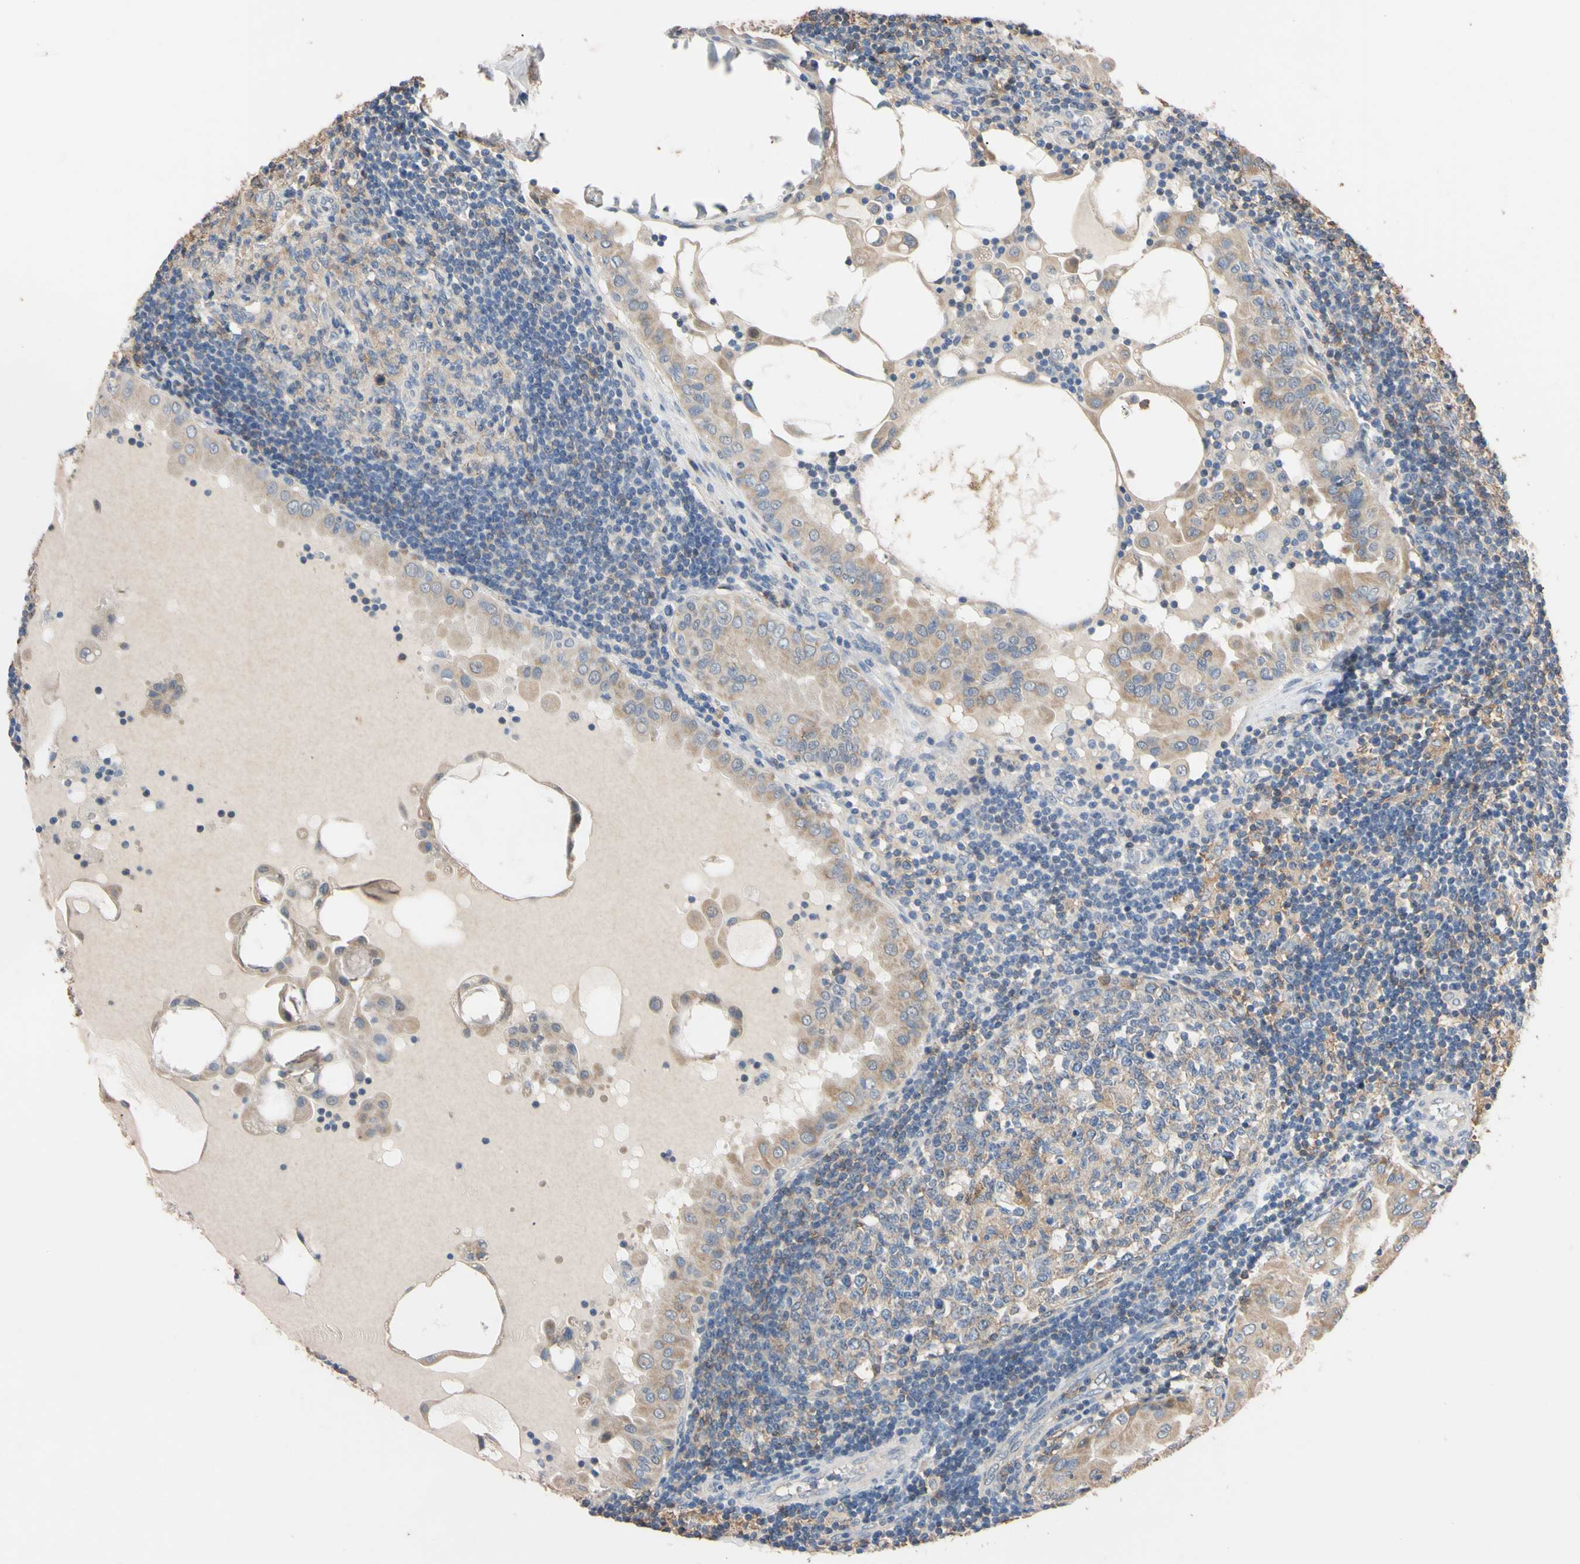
{"staining": {"intensity": "weak", "quantity": ">75%", "location": "cytoplasmic/membranous"}, "tissue": "thyroid cancer", "cell_type": "Tumor cells", "image_type": "cancer", "snomed": [{"axis": "morphology", "description": "Papillary adenocarcinoma, NOS"}, {"axis": "topography", "description": "Thyroid gland"}], "caption": "Brown immunohistochemical staining in human thyroid cancer shows weak cytoplasmic/membranous staining in about >75% of tumor cells.", "gene": "PNKD", "patient": {"sex": "male", "age": 33}}